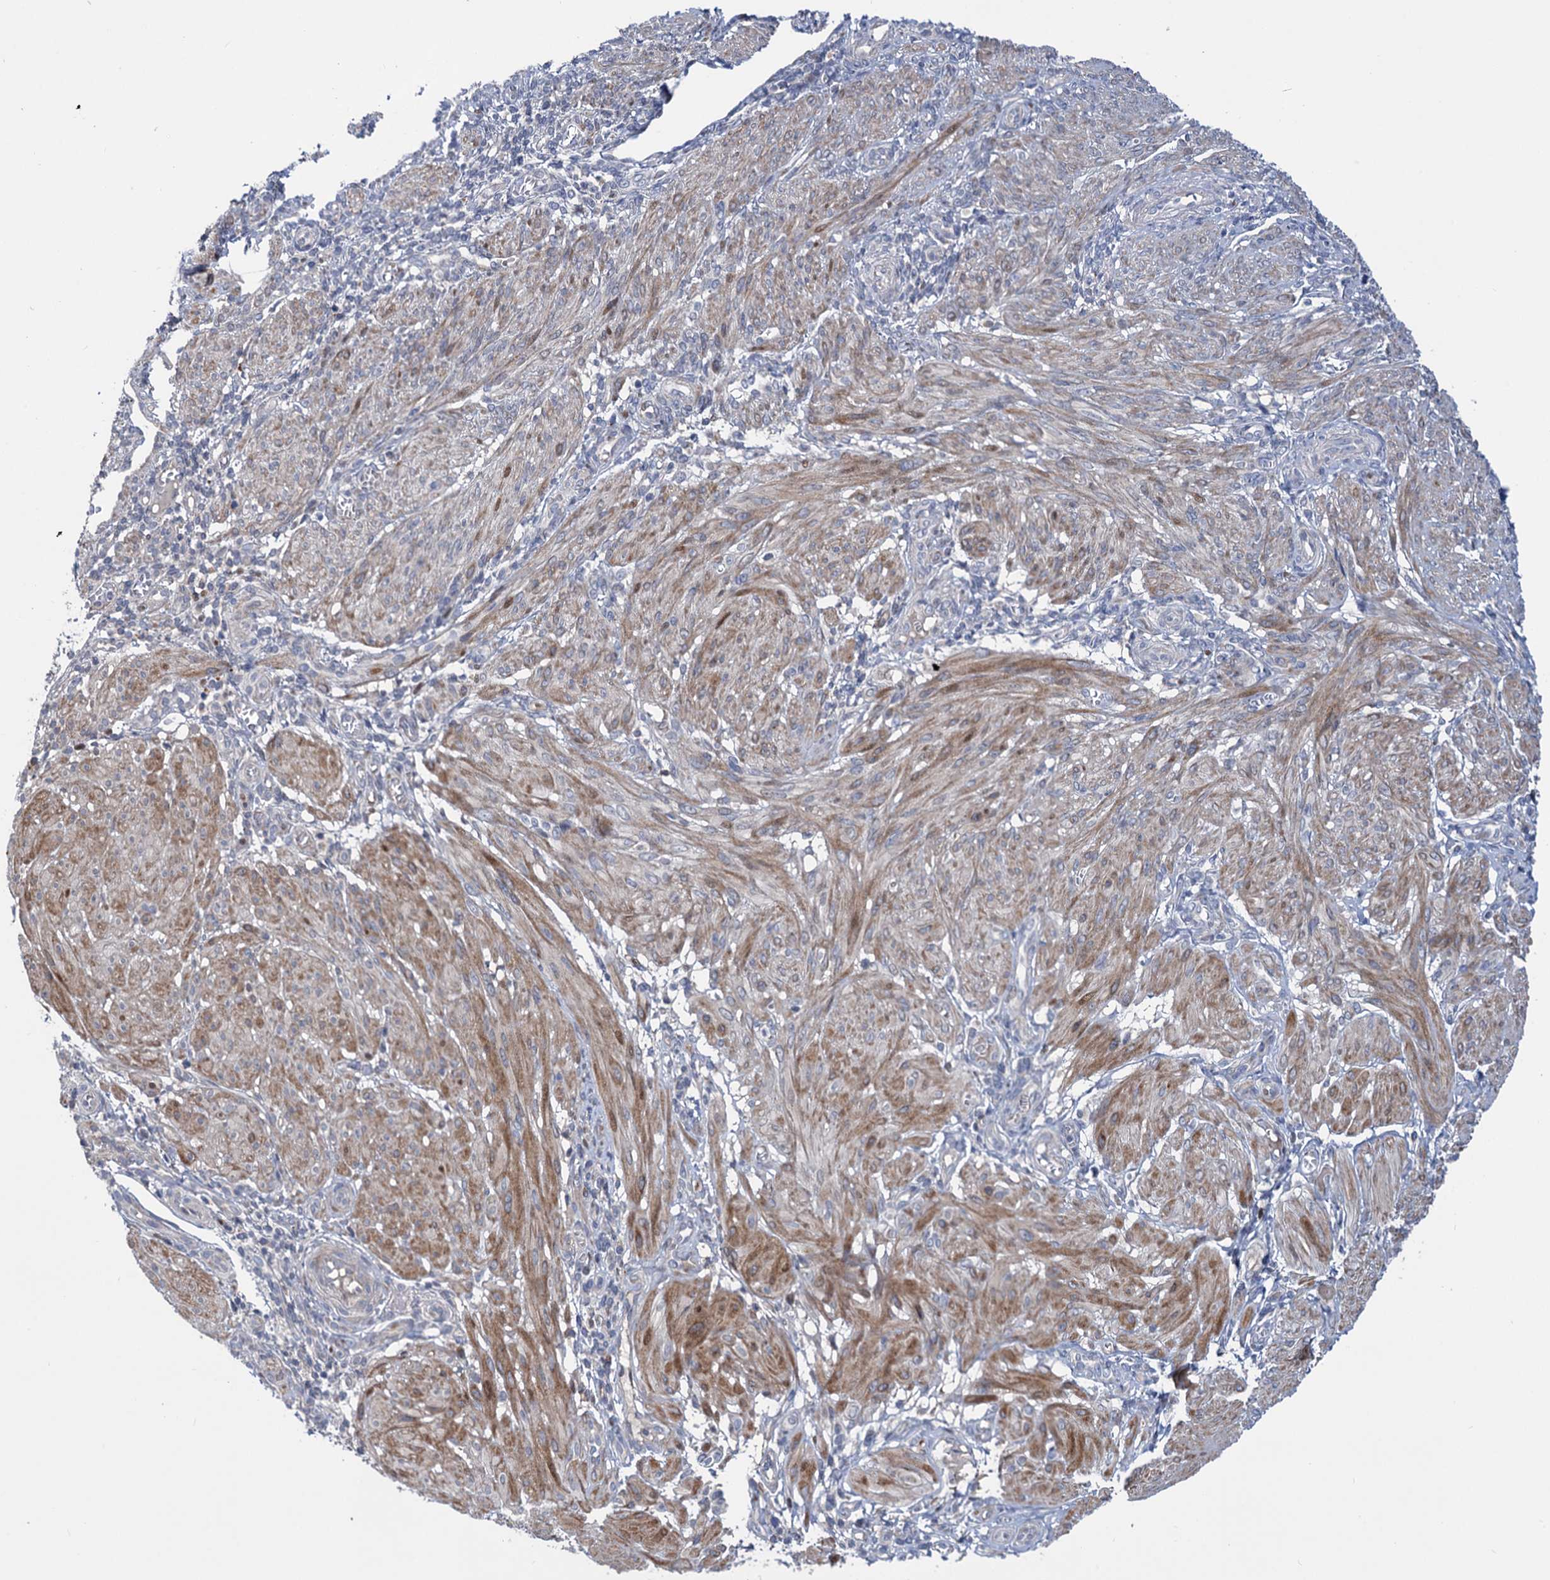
{"staining": {"intensity": "moderate", "quantity": ">75%", "location": "cytoplasmic/membranous"}, "tissue": "smooth muscle", "cell_type": "Smooth muscle cells", "image_type": "normal", "snomed": [{"axis": "morphology", "description": "Normal tissue, NOS"}, {"axis": "topography", "description": "Smooth muscle"}], "caption": "An image of human smooth muscle stained for a protein displays moderate cytoplasmic/membranous brown staining in smooth muscle cells.", "gene": "UBR1", "patient": {"sex": "female", "age": 39}}